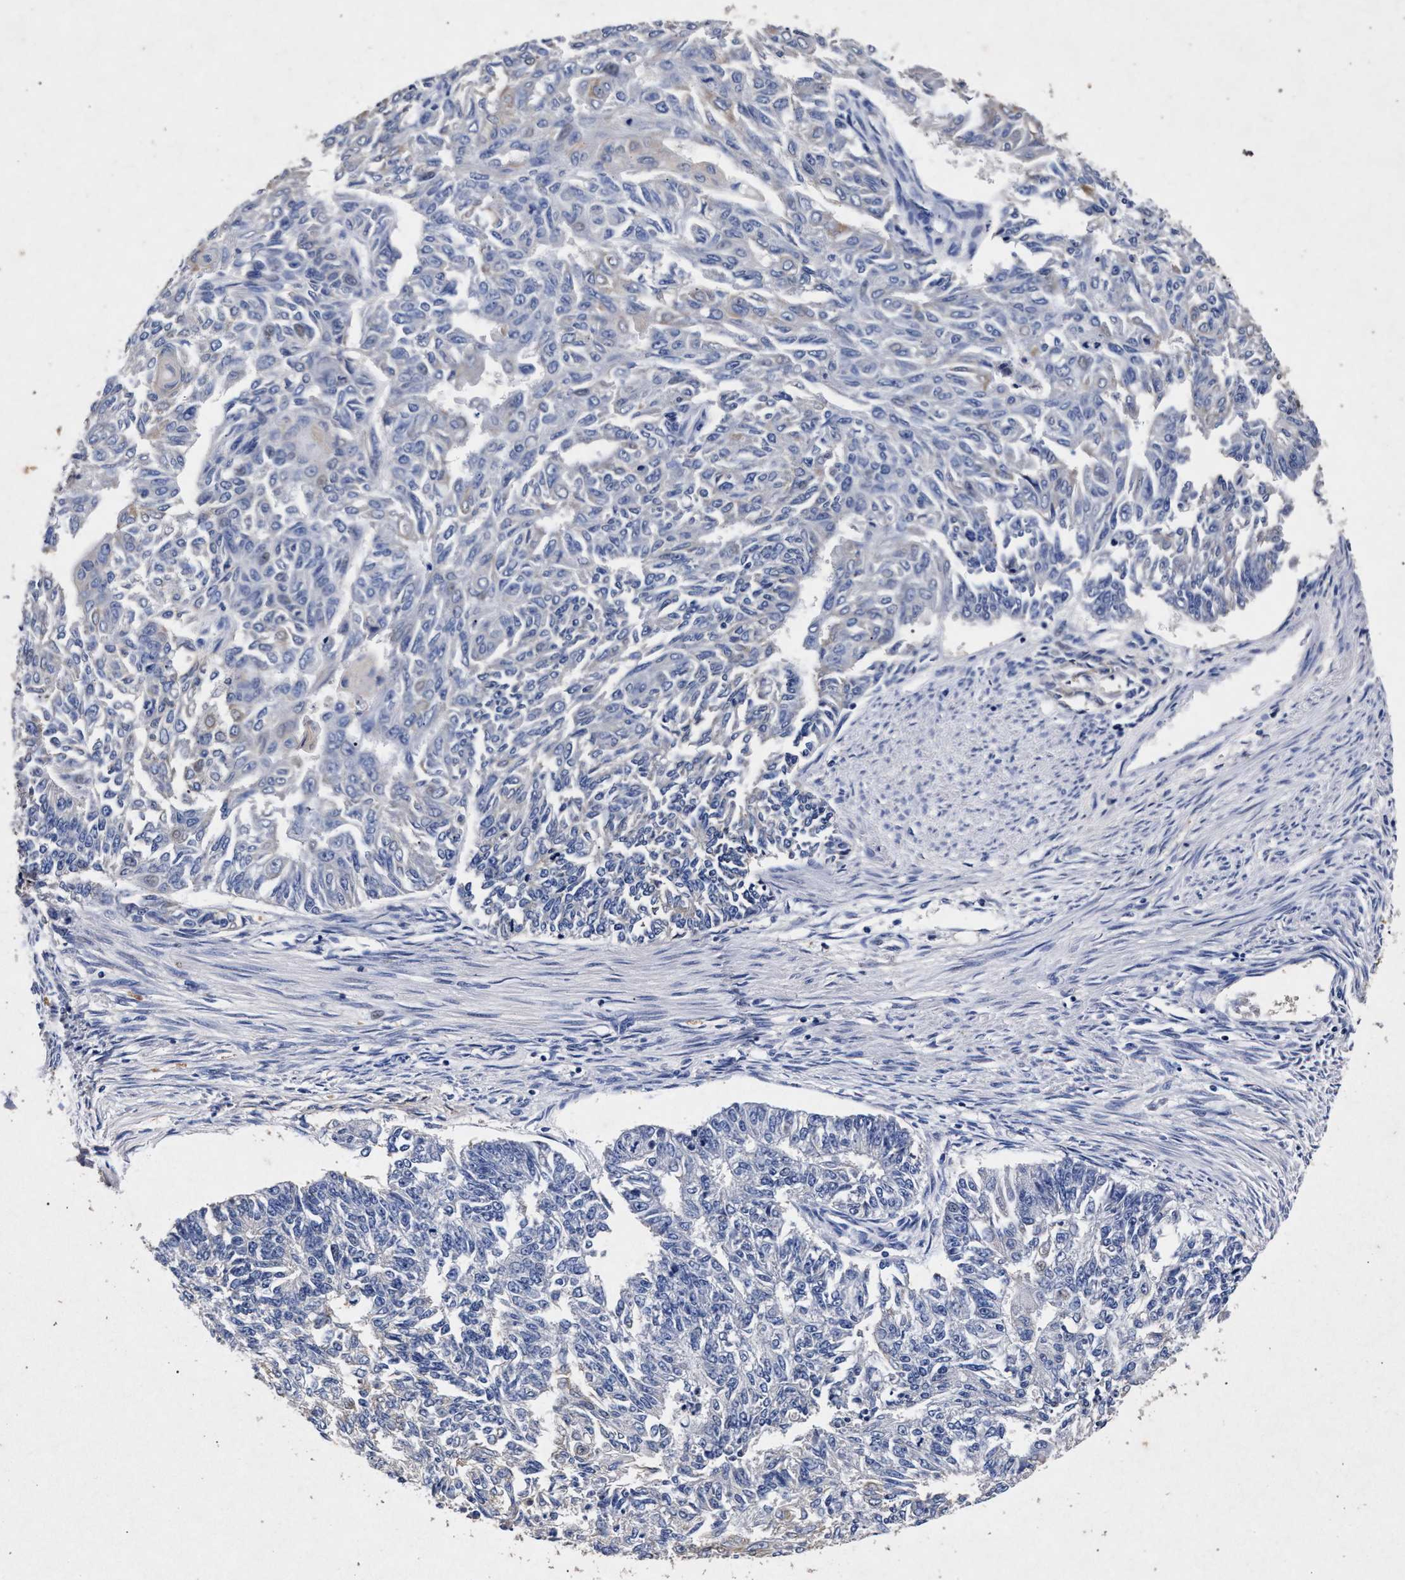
{"staining": {"intensity": "negative", "quantity": "none", "location": "none"}, "tissue": "endometrial cancer", "cell_type": "Tumor cells", "image_type": "cancer", "snomed": [{"axis": "morphology", "description": "Adenocarcinoma, NOS"}, {"axis": "topography", "description": "Endometrium"}], "caption": "High power microscopy image of an immunohistochemistry (IHC) histopathology image of endometrial cancer (adenocarcinoma), revealing no significant staining in tumor cells.", "gene": "ATP1A2", "patient": {"sex": "female", "age": 32}}